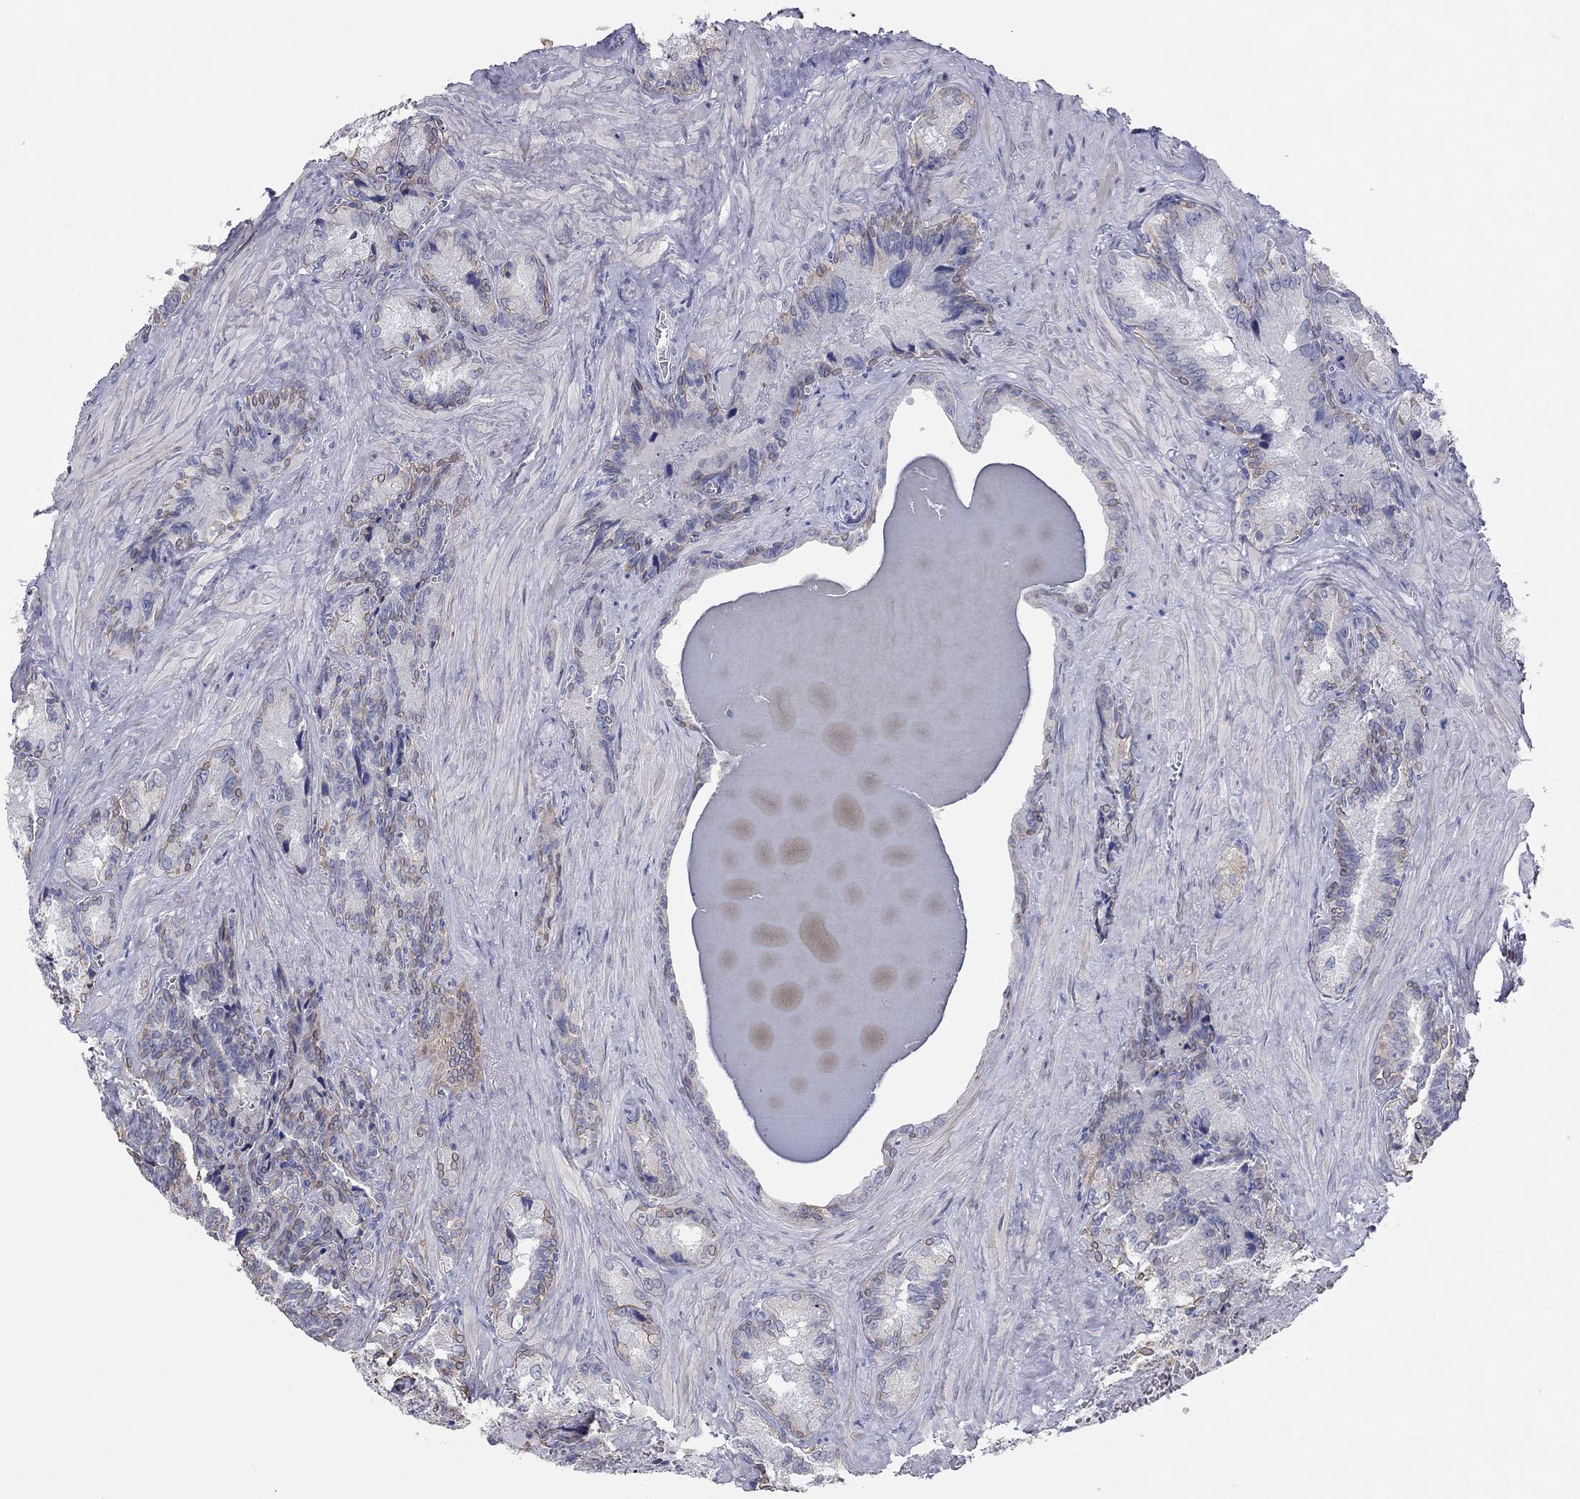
{"staining": {"intensity": "weak", "quantity": "<25%", "location": "cytoplasmic/membranous,nuclear"}, "tissue": "seminal vesicle", "cell_type": "Glandular cells", "image_type": "normal", "snomed": [{"axis": "morphology", "description": "Normal tissue, NOS"}, {"axis": "topography", "description": "Seminal veicle"}], "caption": "Micrograph shows no protein staining in glandular cells of normal seminal vesicle.", "gene": "AK8", "patient": {"sex": "male", "age": 72}}